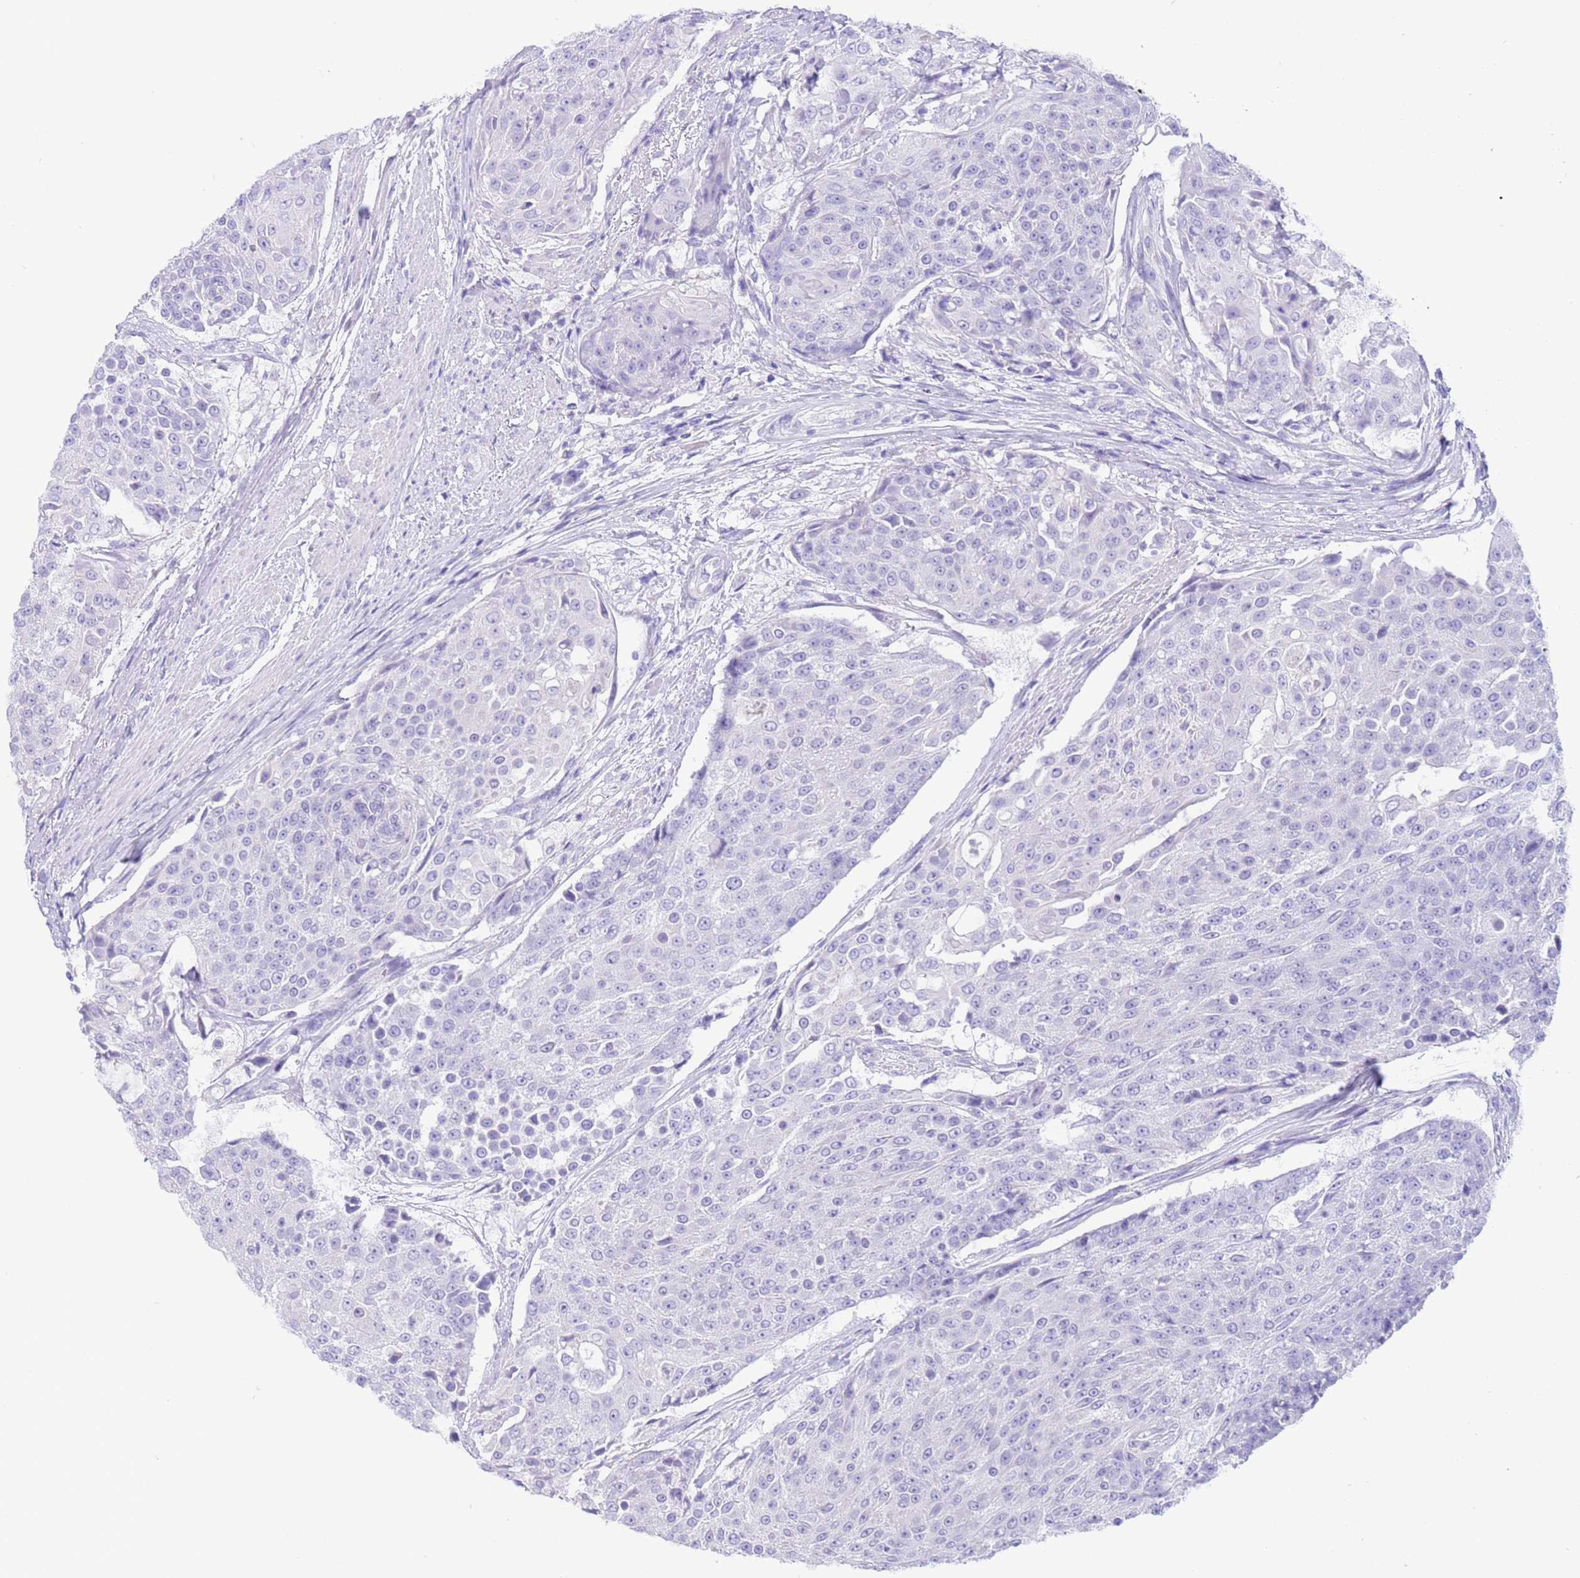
{"staining": {"intensity": "negative", "quantity": "none", "location": "none"}, "tissue": "urothelial cancer", "cell_type": "Tumor cells", "image_type": "cancer", "snomed": [{"axis": "morphology", "description": "Urothelial carcinoma, High grade"}, {"axis": "topography", "description": "Urinary bladder"}], "caption": "Tumor cells are negative for brown protein staining in urothelial cancer.", "gene": "CPB1", "patient": {"sex": "female", "age": 63}}